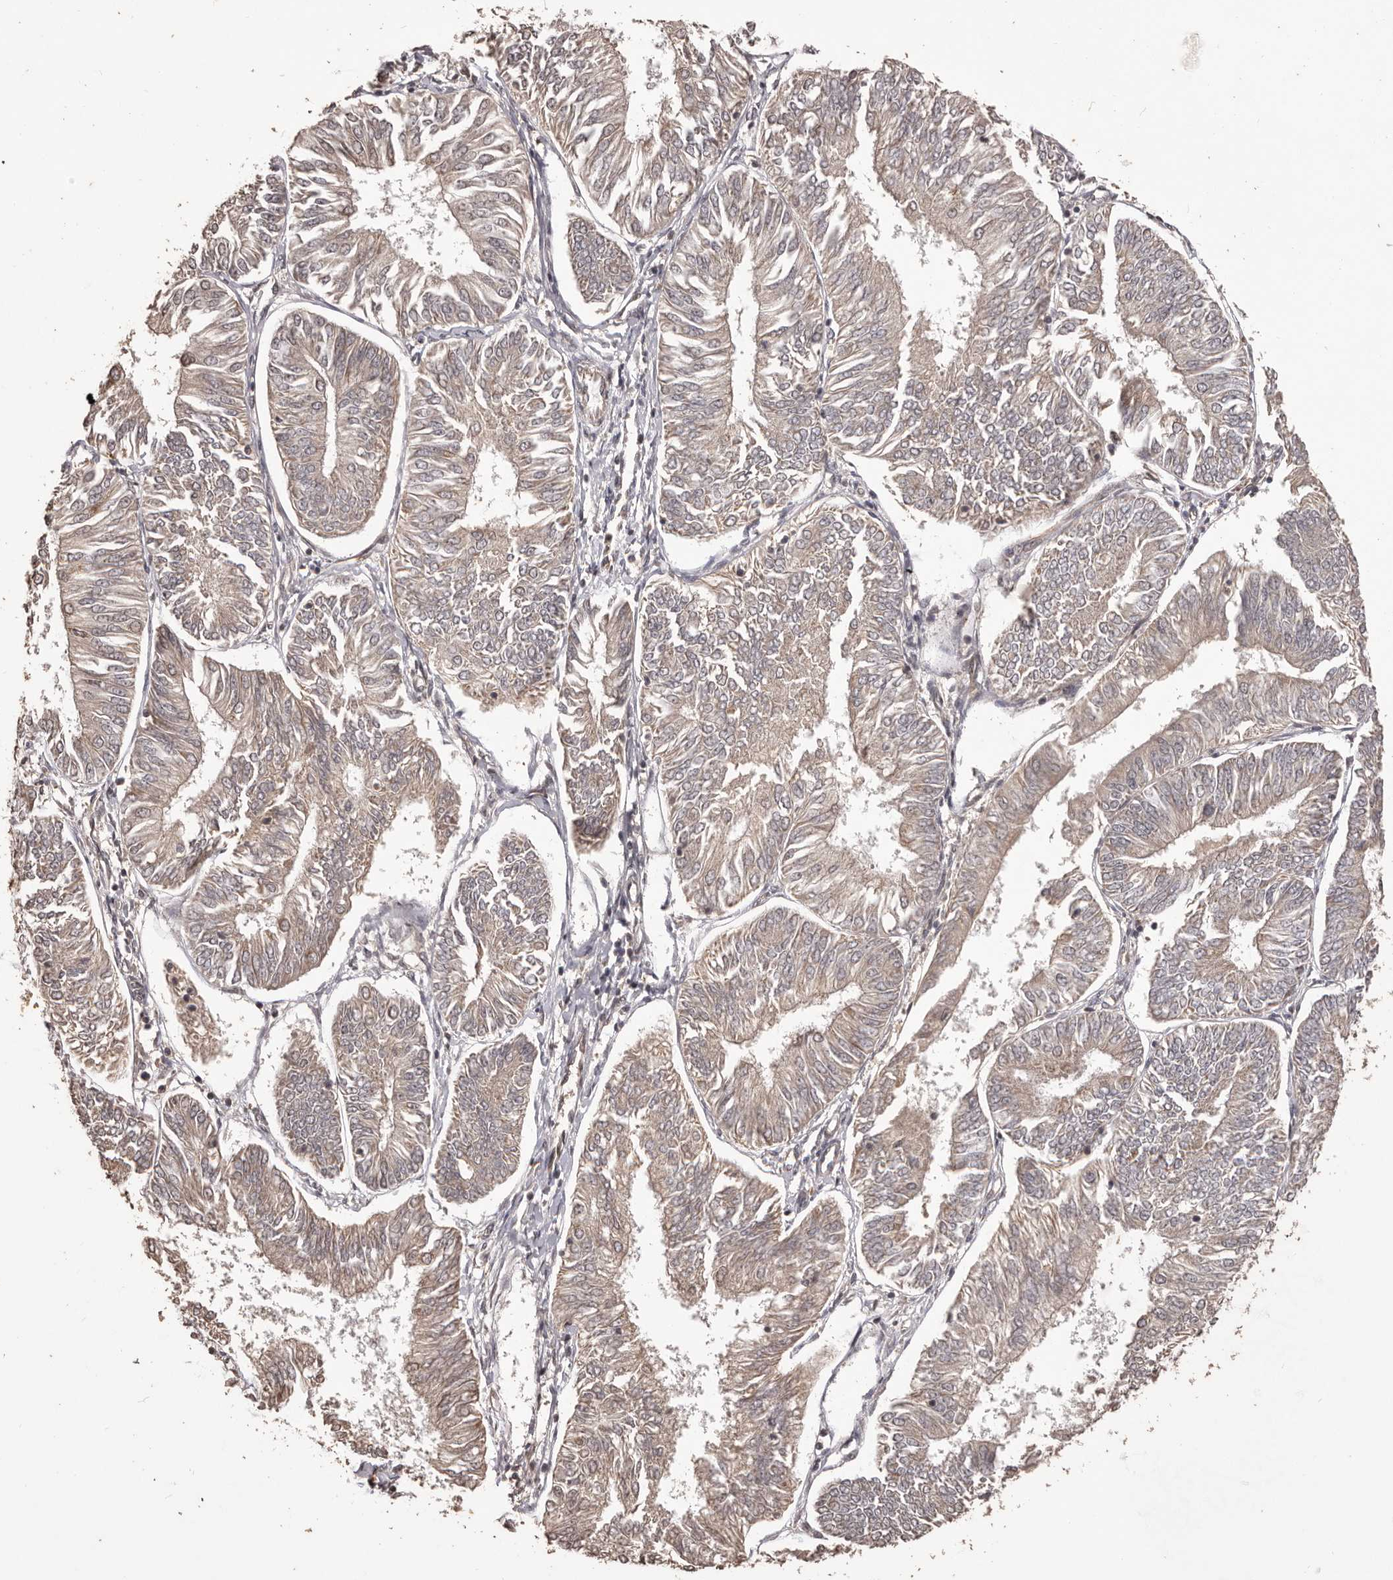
{"staining": {"intensity": "weak", "quantity": ">75%", "location": "cytoplasmic/membranous"}, "tissue": "endometrial cancer", "cell_type": "Tumor cells", "image_type": "cancer", "snomed": [{"axis": "morphology", "description": "Adenocarcinoma, NOS"}, {"axis": "topography", "description": "Endometrium"}], "caption": "The photomicrograph demonstrates a brown stain indicating the presence of a protein in the cytoplasmic/membranous of tumor cells in endometrial adenocarcinoma.", "gene": "QRSL1", "patient": {"sex": "female", "age": 58}}